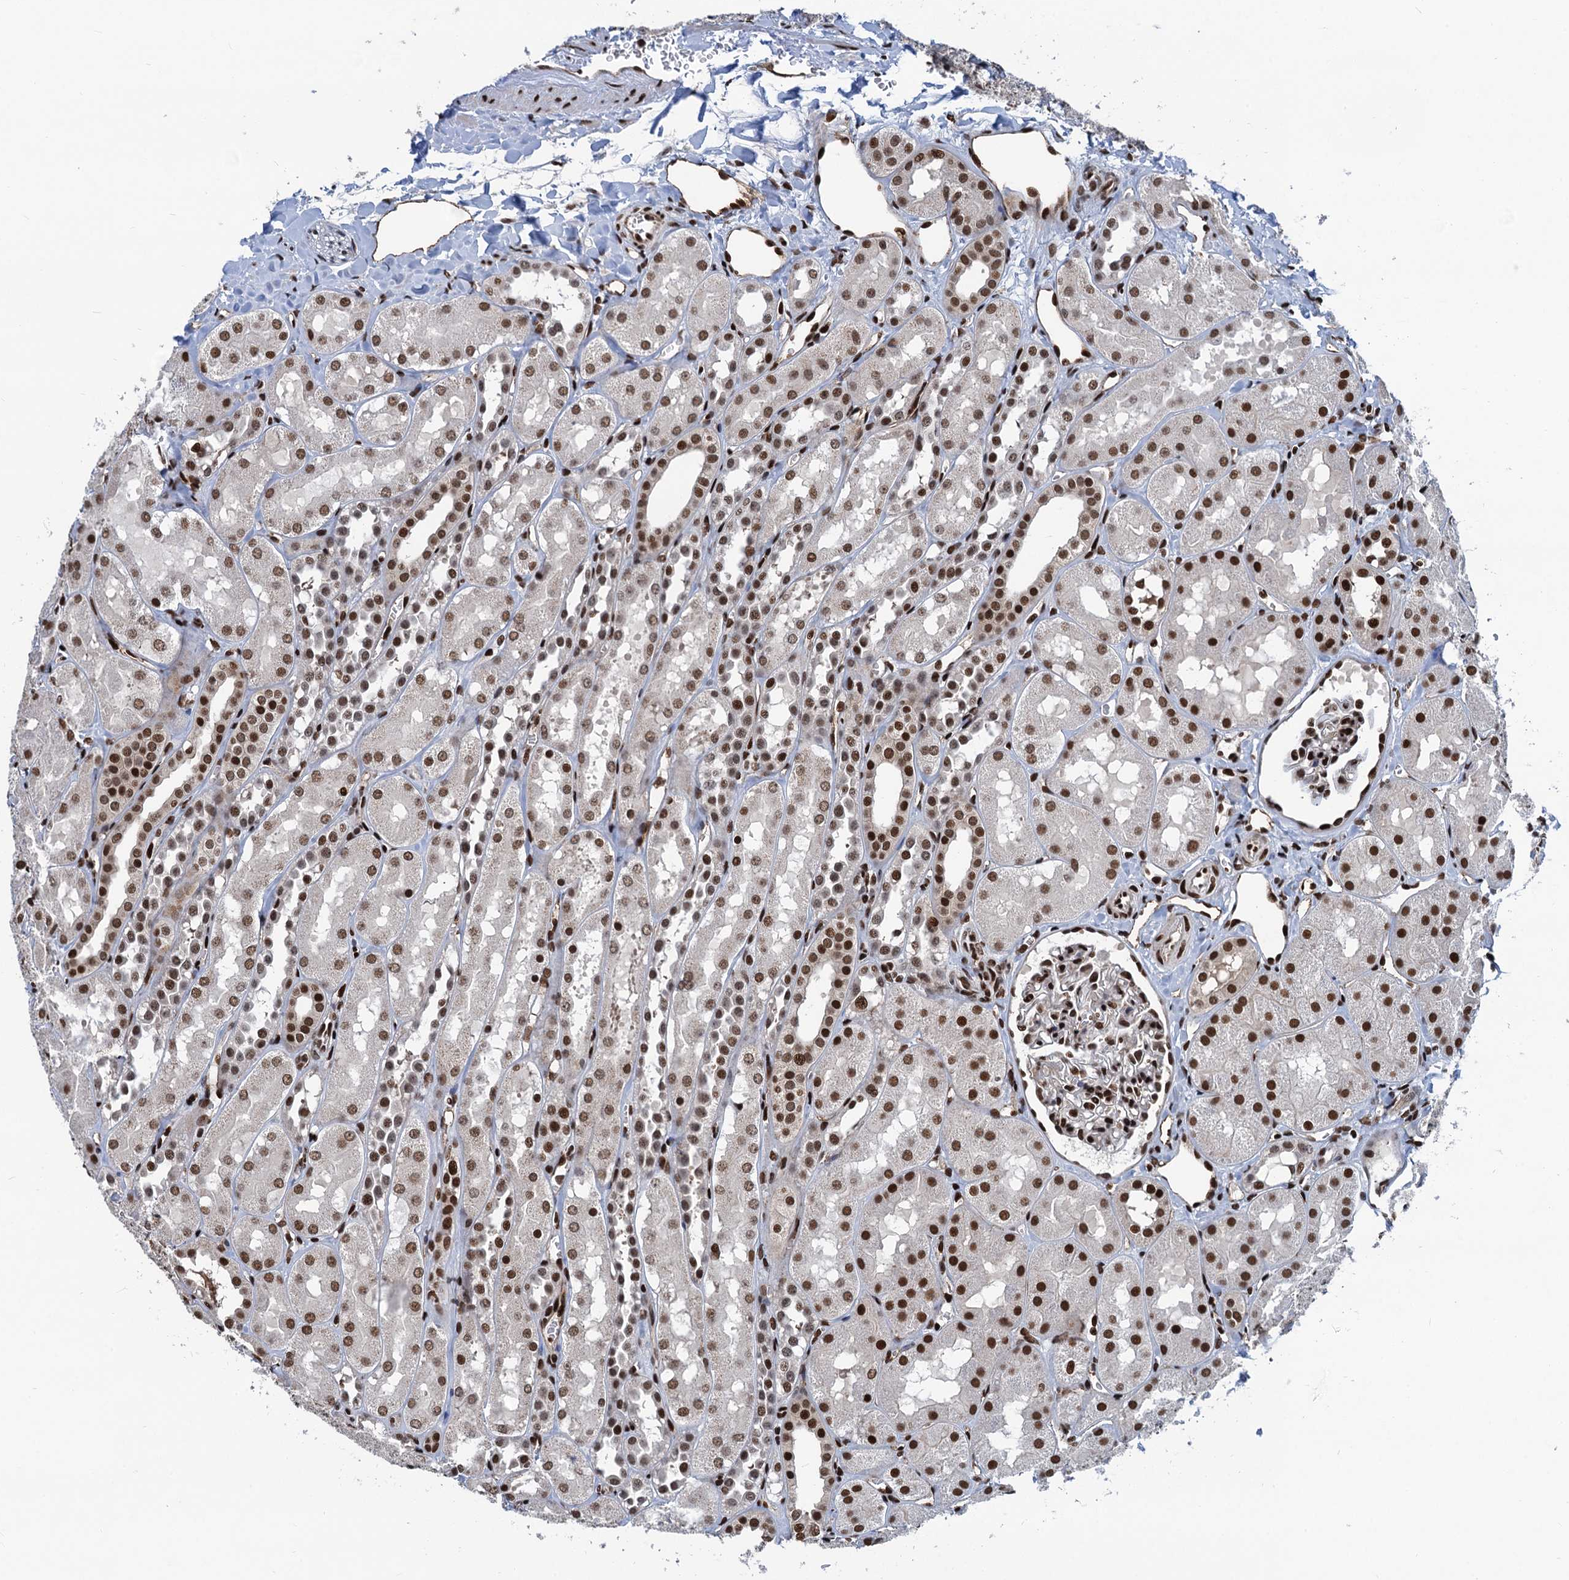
{"staining": {"intensity": "strong", "quantity": ">75%", "location": "nuclear"}, "tissue": "kidney", "cell_type": "Cells in glomeruli", "image_type": "normal", "snomed": [{"axis": "morphology", "description": "Normal tissue, NOS"}, {"axis": "topography", "description": "Kidney"}, {"axis": "topography", "description": "Urinary bladder"}], "caption": "About >75% of cells in glomeruli in benign human kidney display strong nuclear protein positivity as visualized by brown immunohistochemical staining.", "gene": "PPP4R1", "patient": {"sex": "male", "age": 16}}